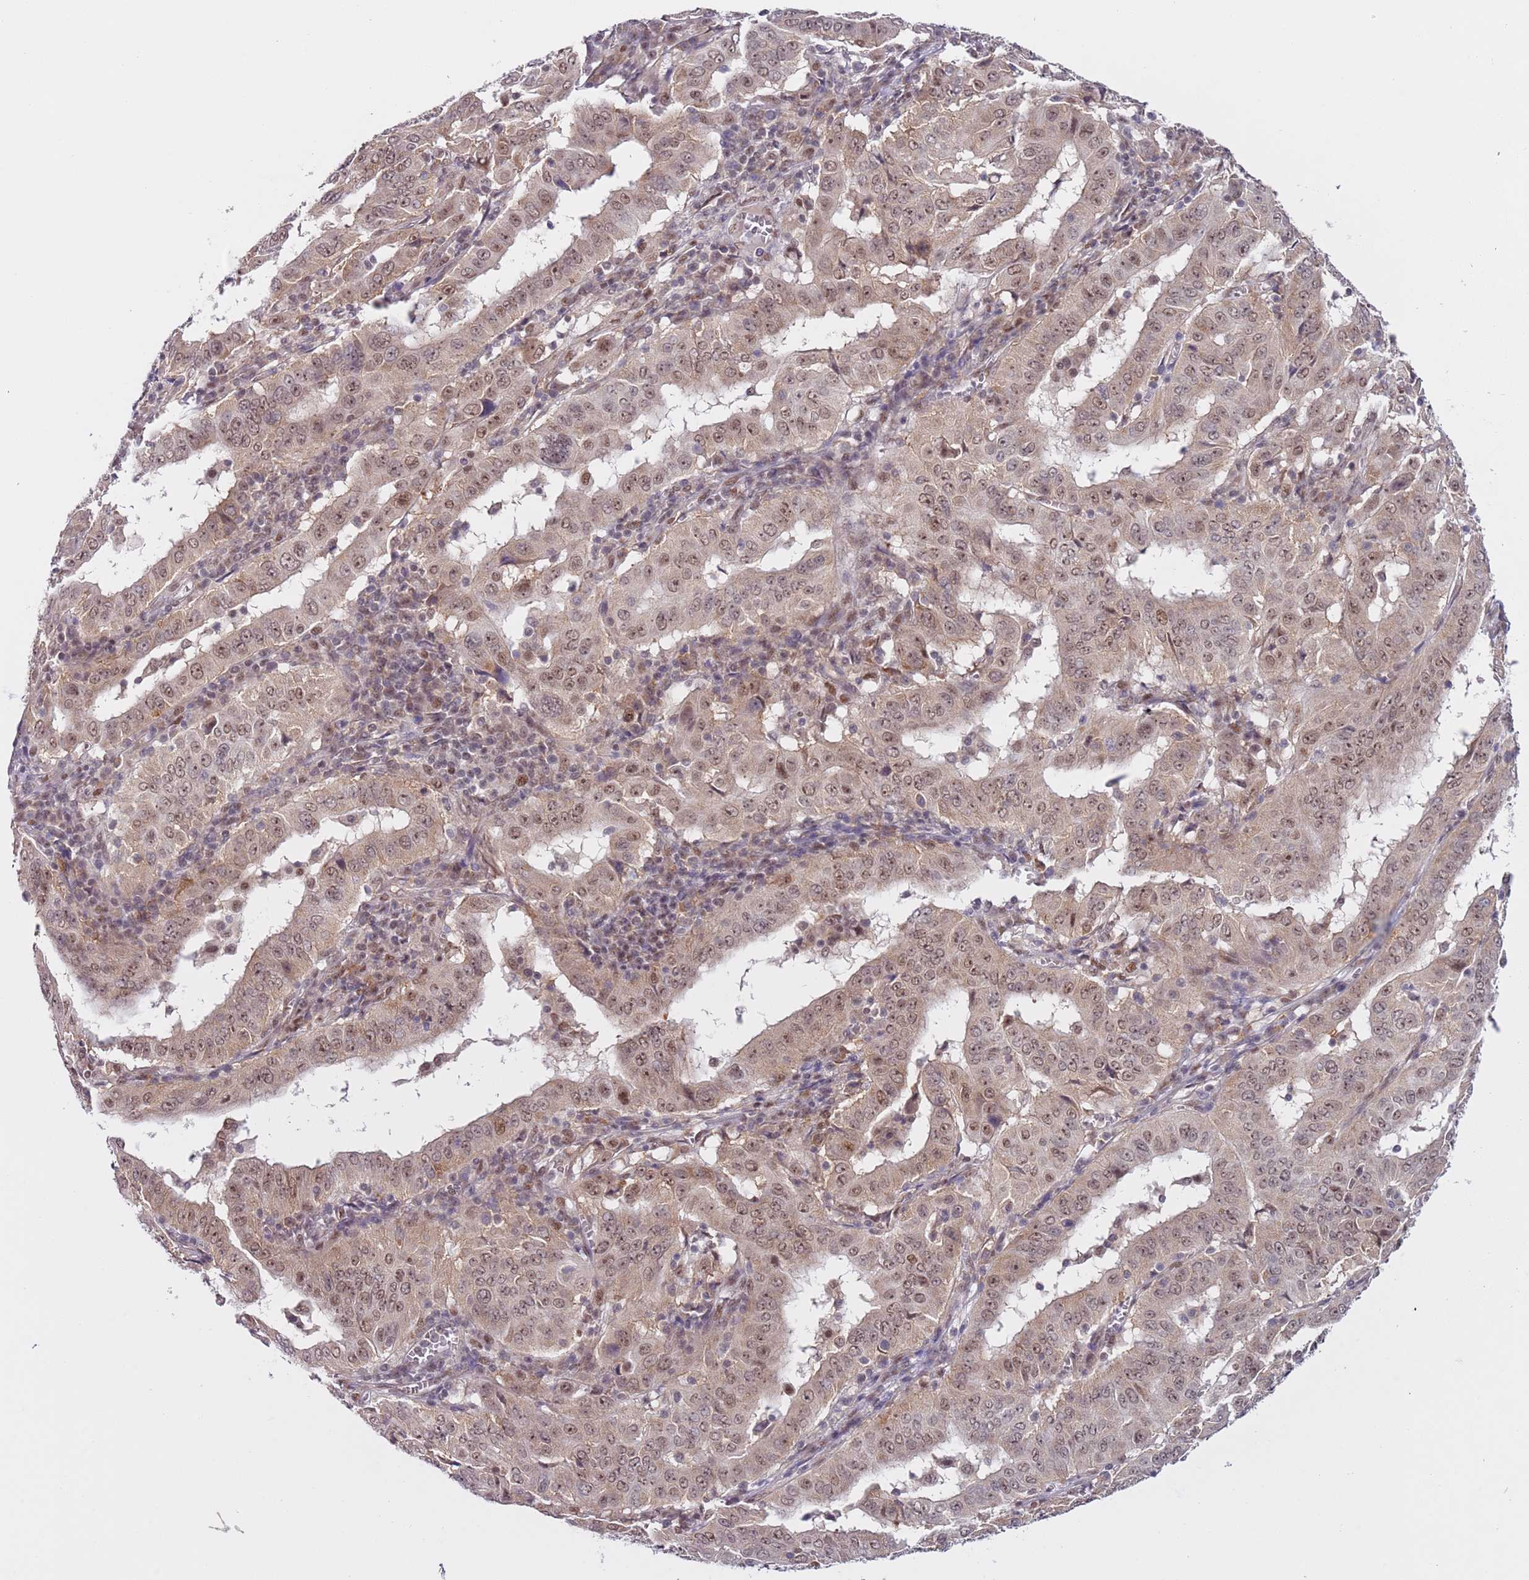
{"staining": {"intensity": "moderate", "quantity": "25%-75%", "location": "nuclear"}, "tissue": "pancreatic cancer", "cell_type": "Tumor cells", "image_type": "cancer", "snomed": [{"axis": "morphology", "description": "Adenocarcinoma, NOS"}, {"axis": "topography", "description": "Pancreas"}], "caption": "Protein expression analysis of human adenocarcinoma (pancreatic) reveals moderate nuclear positivity in approximately 25%-75% of tumor cells.", "gene": "SLC25A32", "patient": {"sex": "male", "age": 63}}